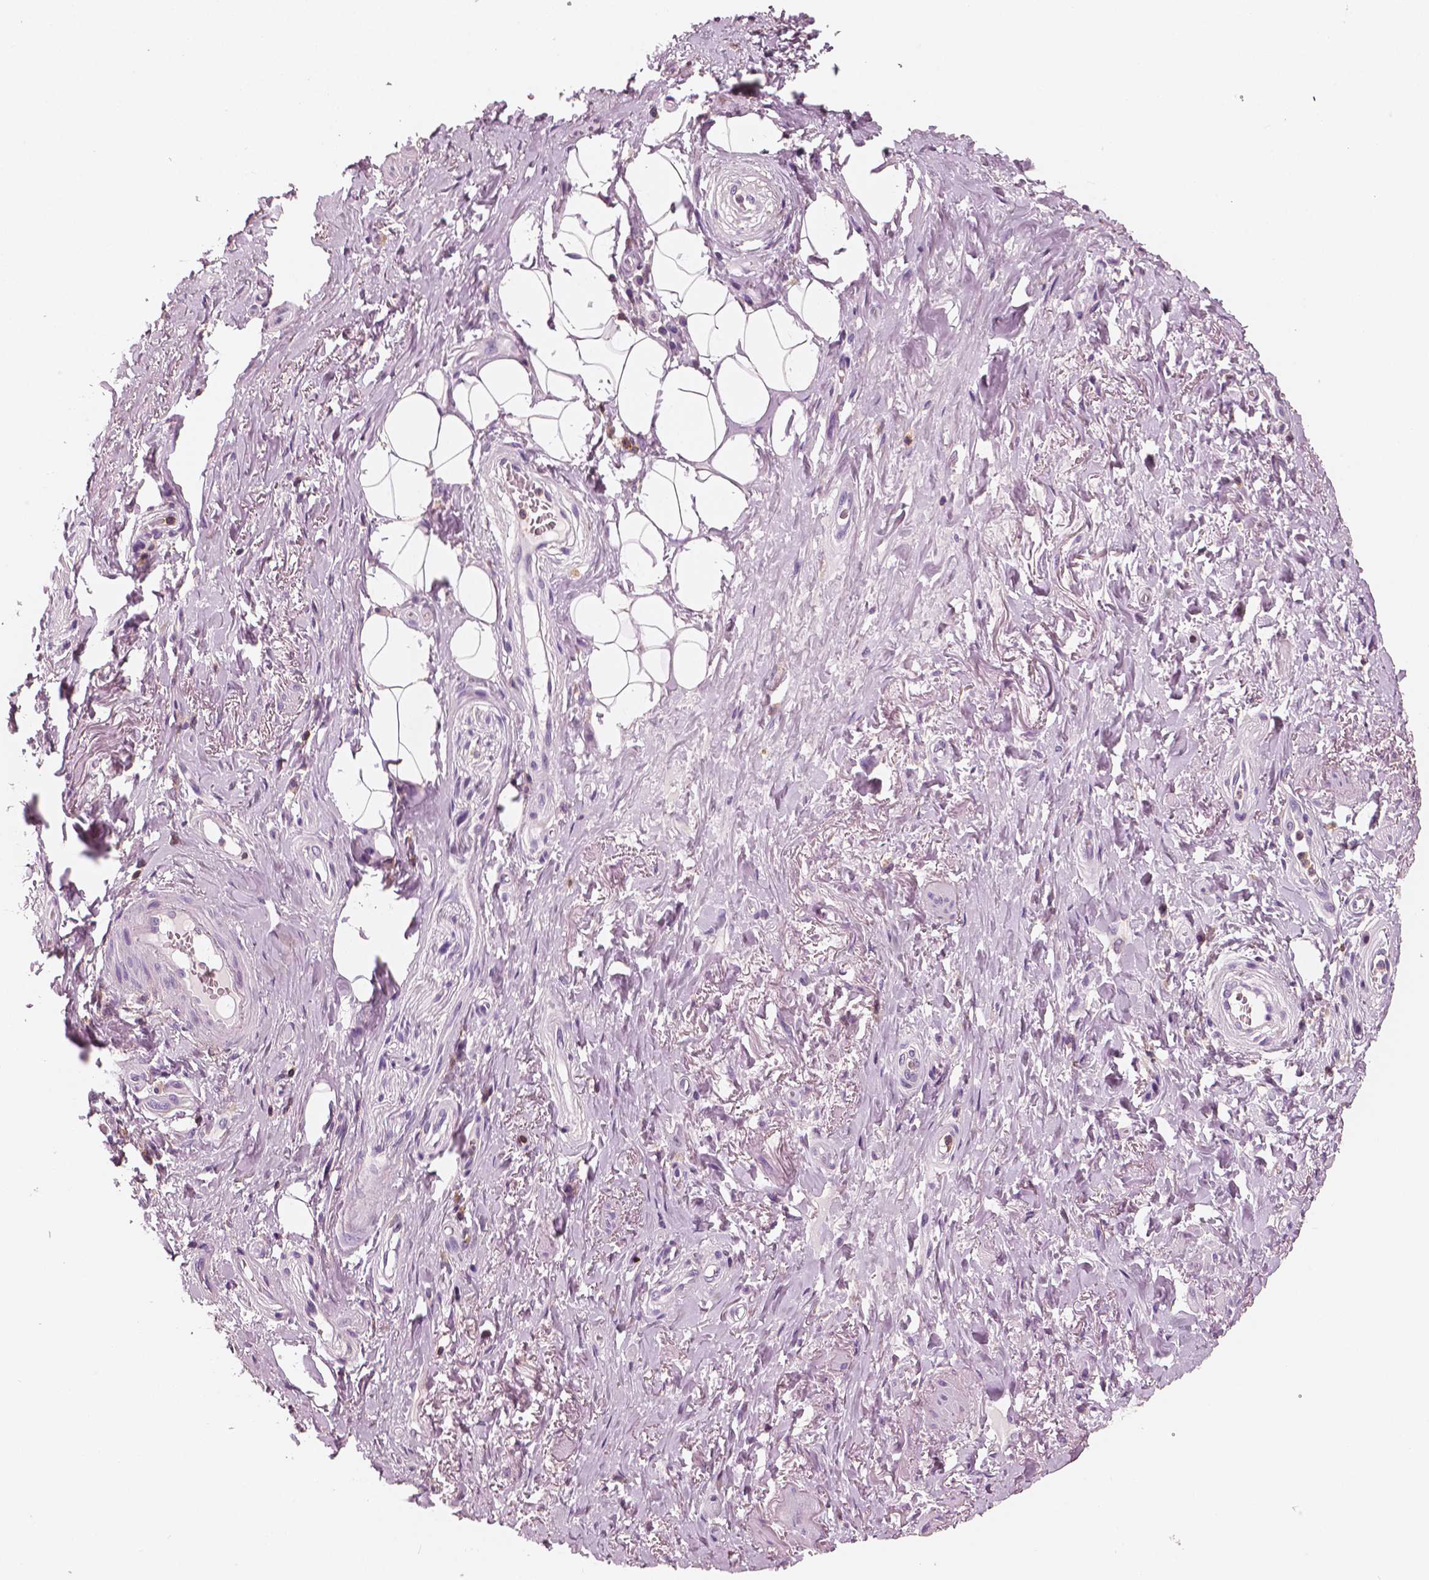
{"staining": {"intensity": "negative", "quantity": "none", "location": "none"}, "tissue": "adipose tissue", "cell_type": "Adipocytes", "image_type": "normal", "snomed": [{"axis": "morphology", "description": "Normal tissue, NOS"}, {"axis": "topography", "description": "Anal"}, {"axis": "topography", "description": "Peripheral nerve tissue"}], "caption": "Immunohistochemical staining of benign human adipose tissue exhibits no significant positivity in adipocytes.", "gene": "PTPRC", "patient": {"sex": "male", "age": 53}}